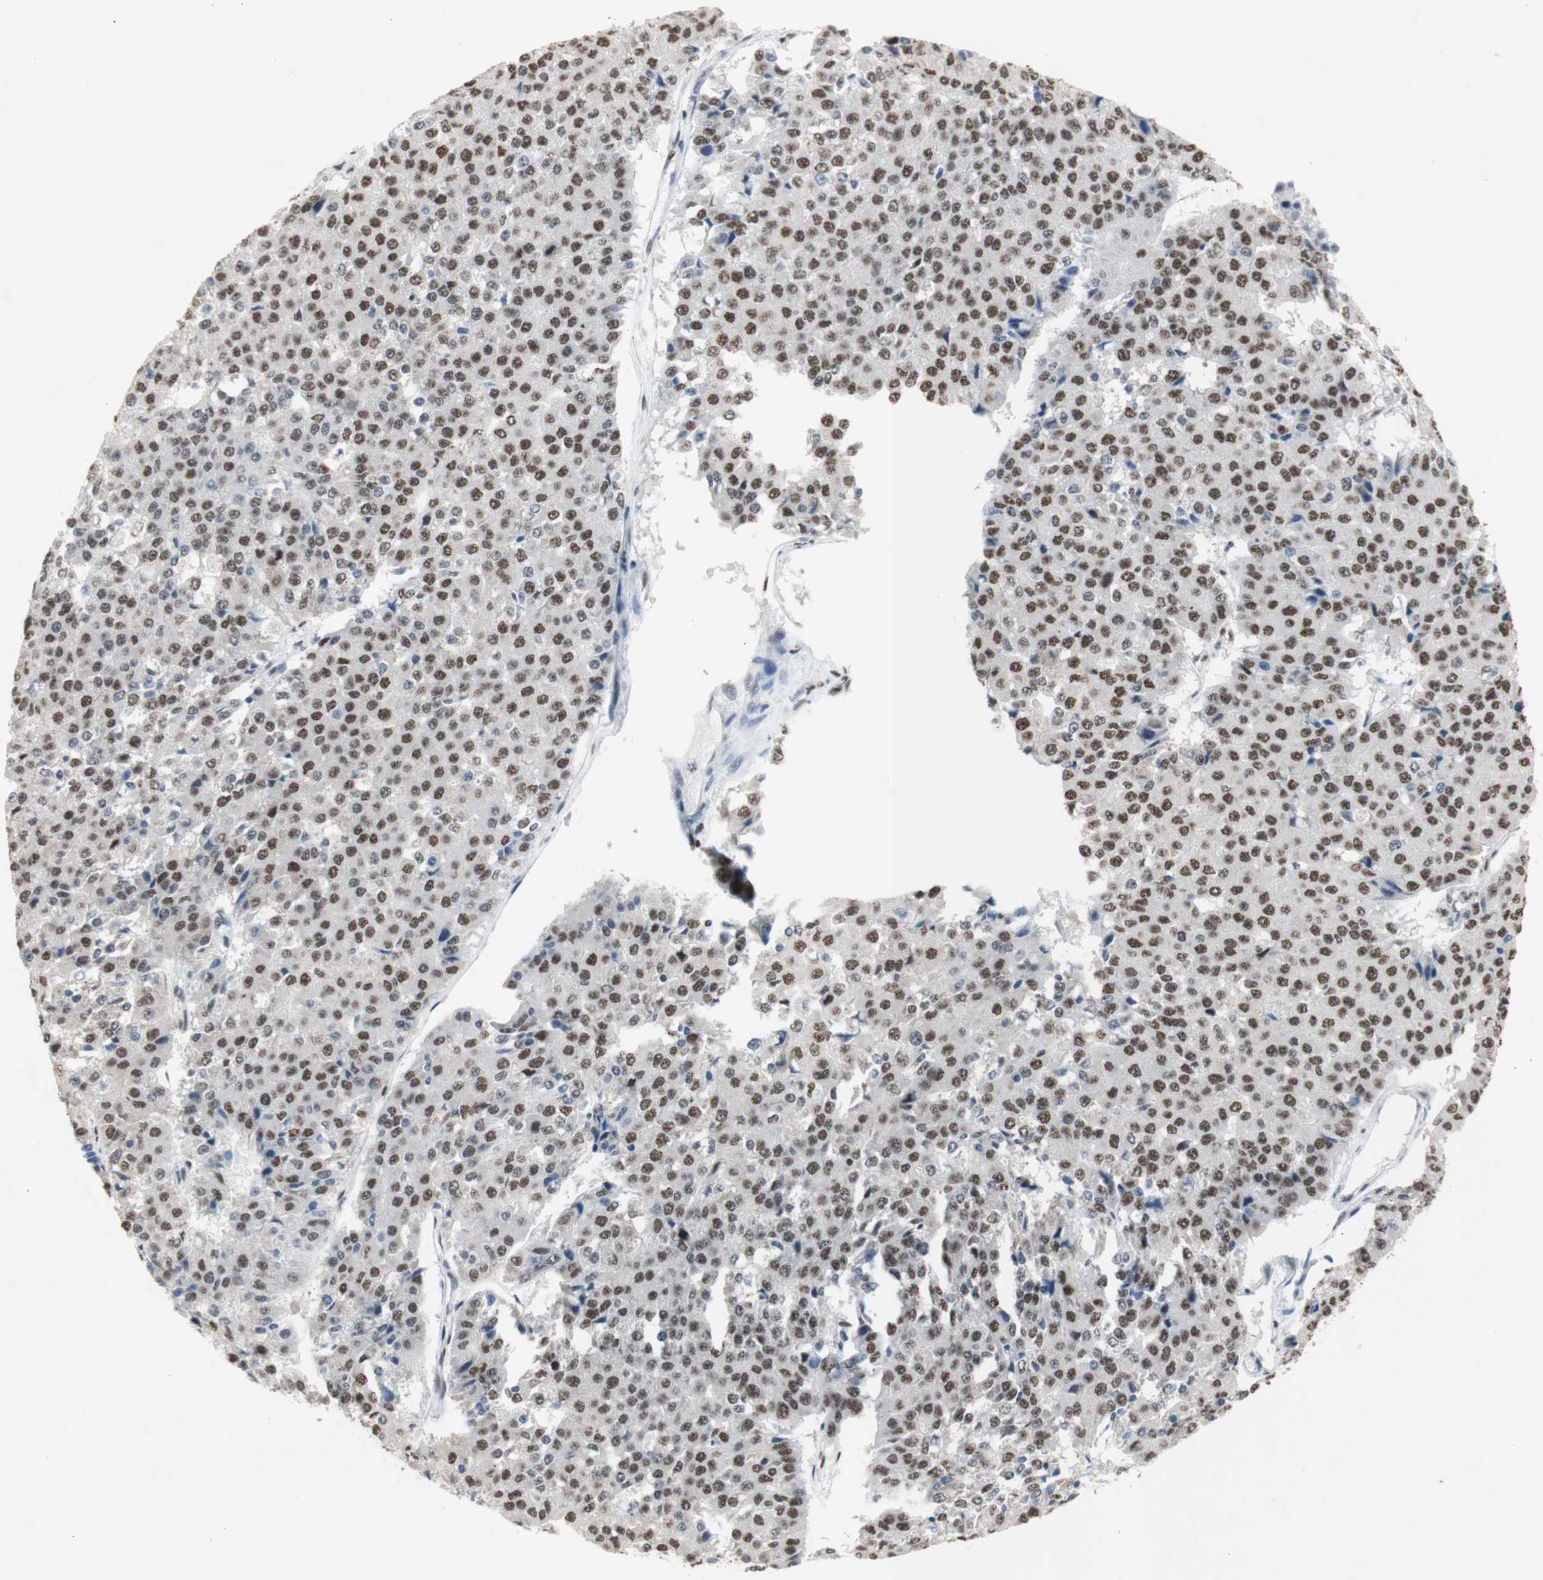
{"staining": {"intensity": "moderate", "quantity": ">75%", "location": "nuclear"}, "tissue": "pancreatic cancer", "cell_type": "Tumor cells", "image_type": "cancer", "snomed": [{"axis": "morphology", "description": "Adenocarcinoma, NOS"}, {"axis": "topography", "description": "Pancreas"}], "caption": "Tumor cells show medium levels of moderate nuclear positivity in approximately >75% of cells in human pancreatic cancer (adenocarcinoma).", "gene": "SNRPB", "patient": {"sex": "male", "age": 50}}